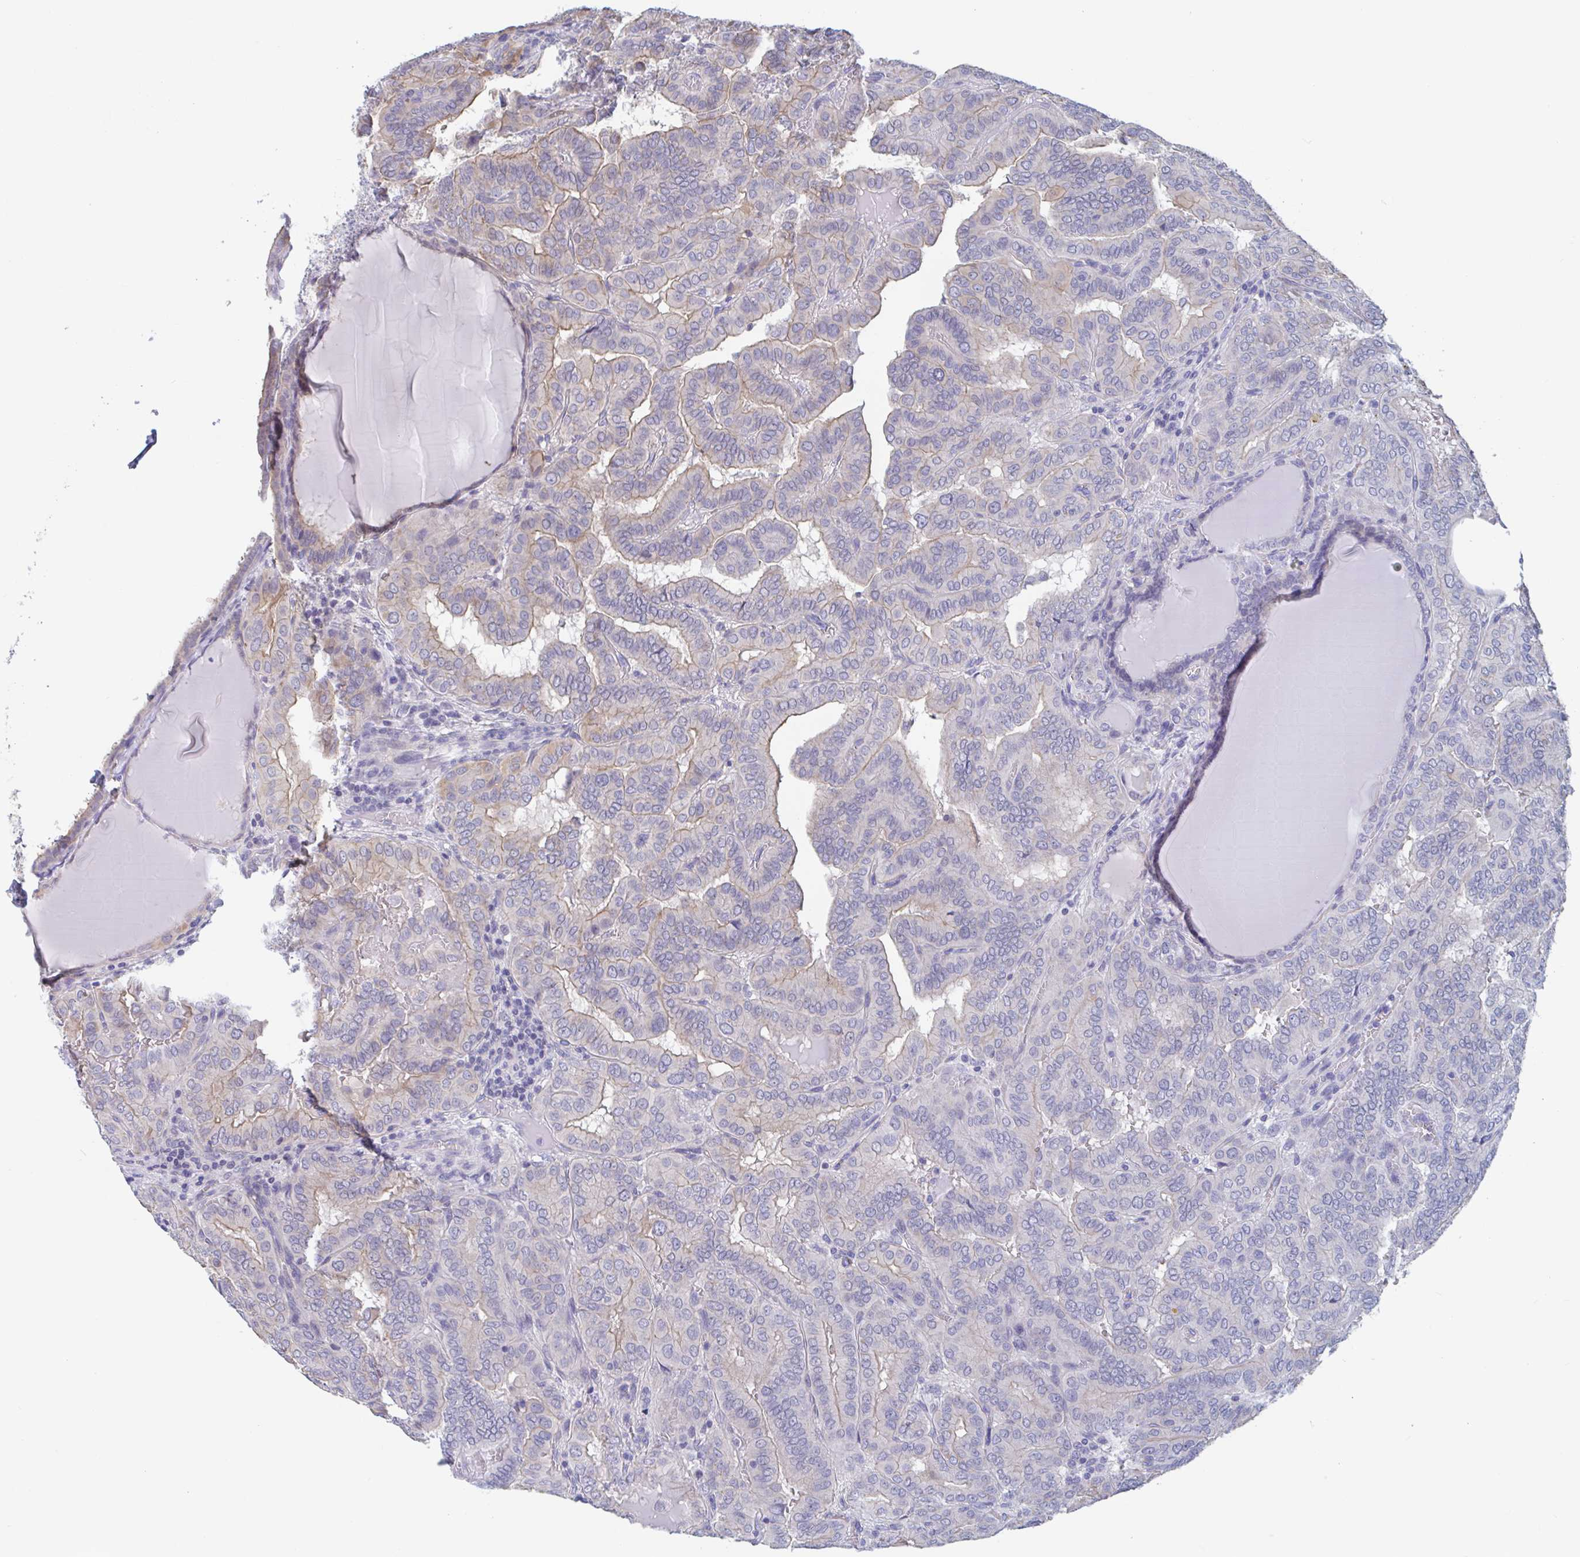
{"staining": {"intensity": "weak", "quantity": "25%-75%", "location": "cytoplasmic/membranous"}, "tissue": "thyroid cancer", "cell_type": "Tumor cells", "image_type": "cancer", "snomed": [{"axis": "morphology", "description": "Papillary adenocarcinoma, NOS"}, {"axis": "topography", "description": "Thyroid gland"}], "caption": "Immunohistochemical staining of human papillary adenocarcinoma (thyroid) reveals low levels of weak cytoplasmic/membranous expression in about 25%-75% of tumor cells.", "gene": "UNKL", "patient": {"sex": "female", "age": 46}}